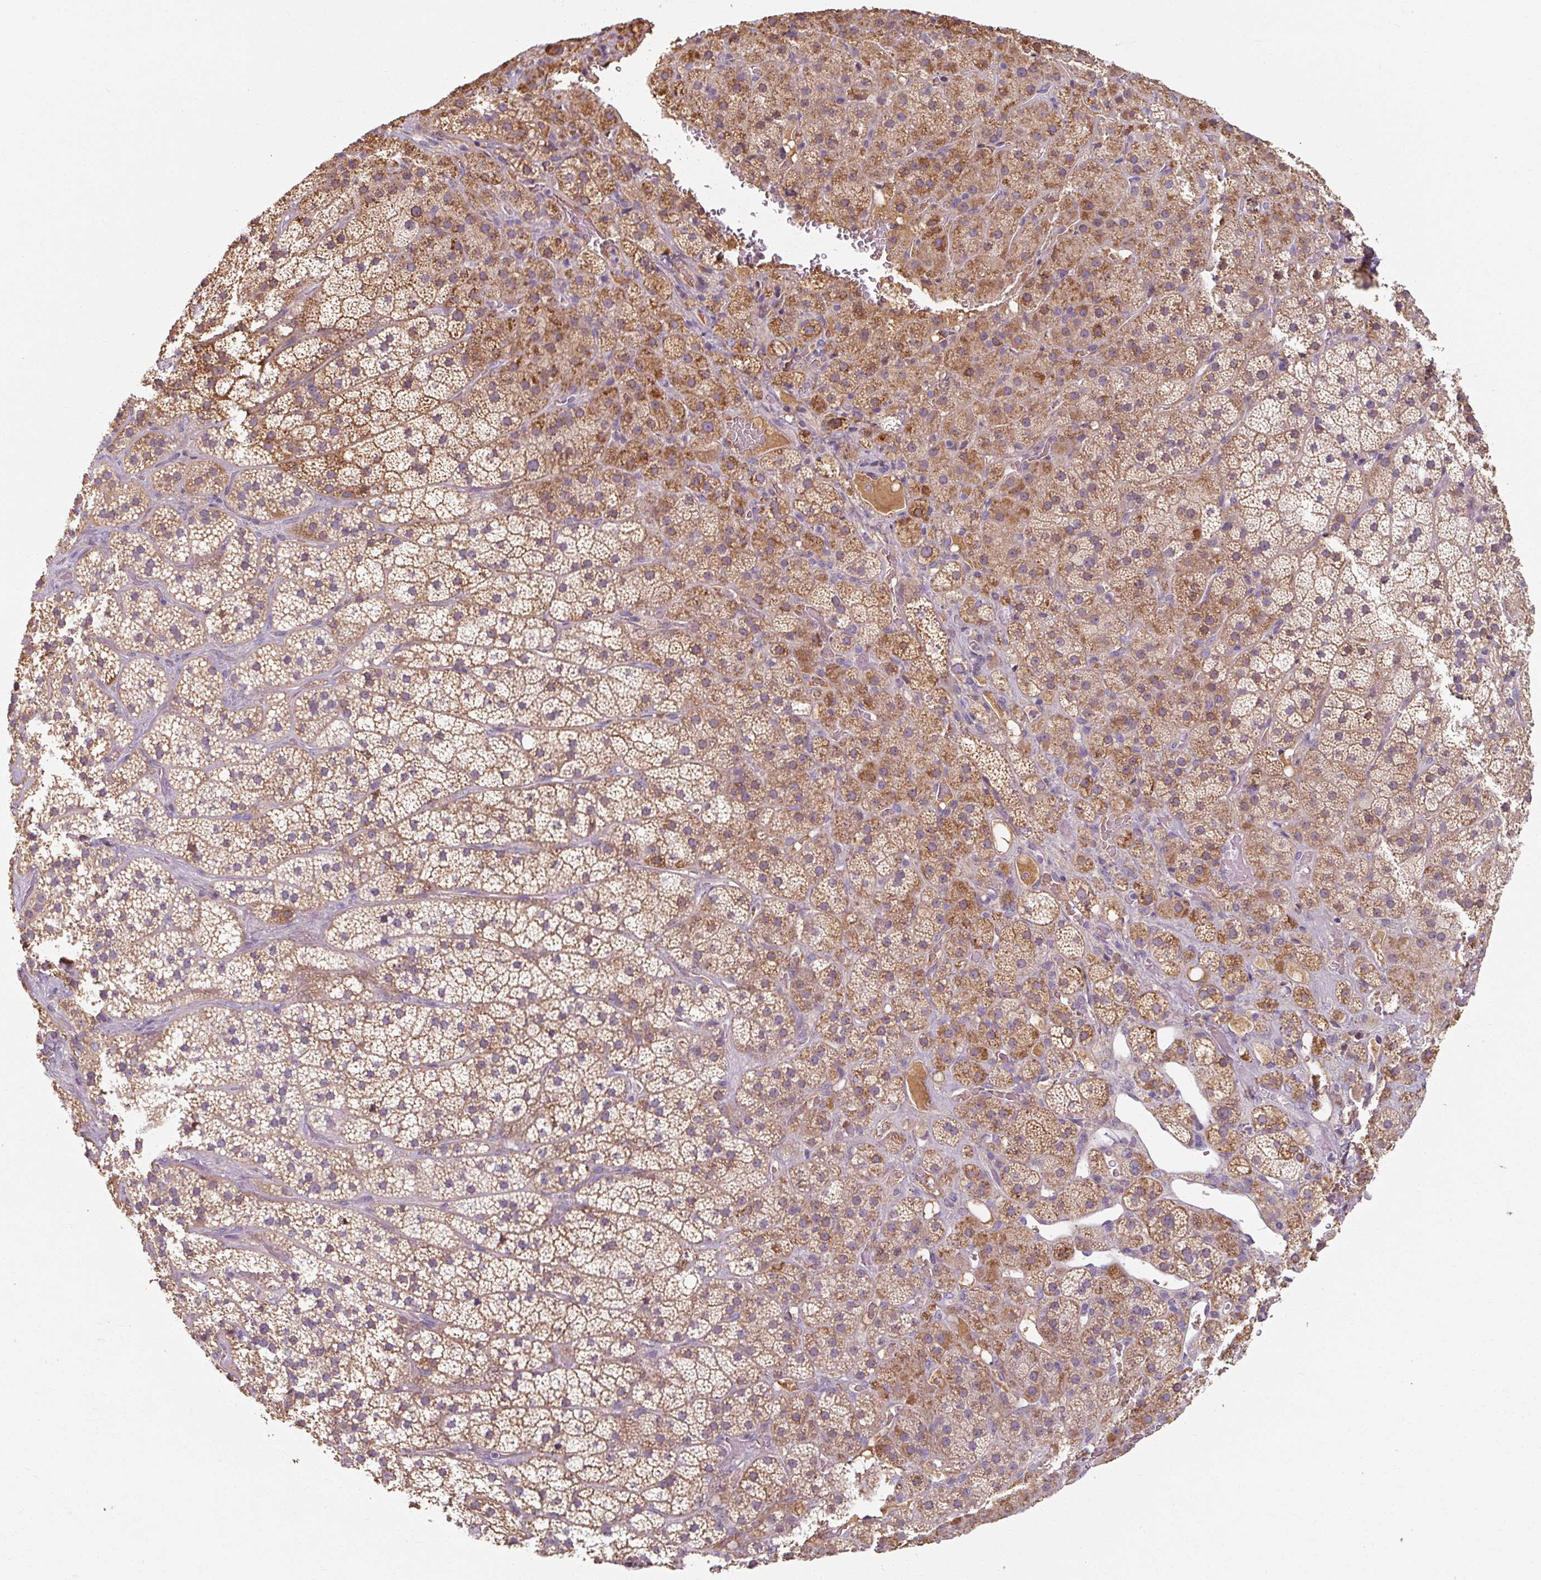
{"staining": {"intensity": "moderate", "quantity": ">75%", "location": "cytoplasmic/membranous"}, "tissue": "adrenal gland", "cell_type": "Glandular cells", "image_type": "normal", "snomed": [{"axis": "morphology", "description": "Normal tissue, NOS"}, {"axis": "topography", "description": "Adrenal gland"}], "caption": "Immunohistochemistry (IHC) (DAB (3,3'-diaminobenzidine)) staining of normal adrenal gland demonstrates moderate cytoplasmic/membranous protein positivity in about >75% of glandular cells.", "gene": "TSEN54", "patient": {"sex": "male", "age": 57}}